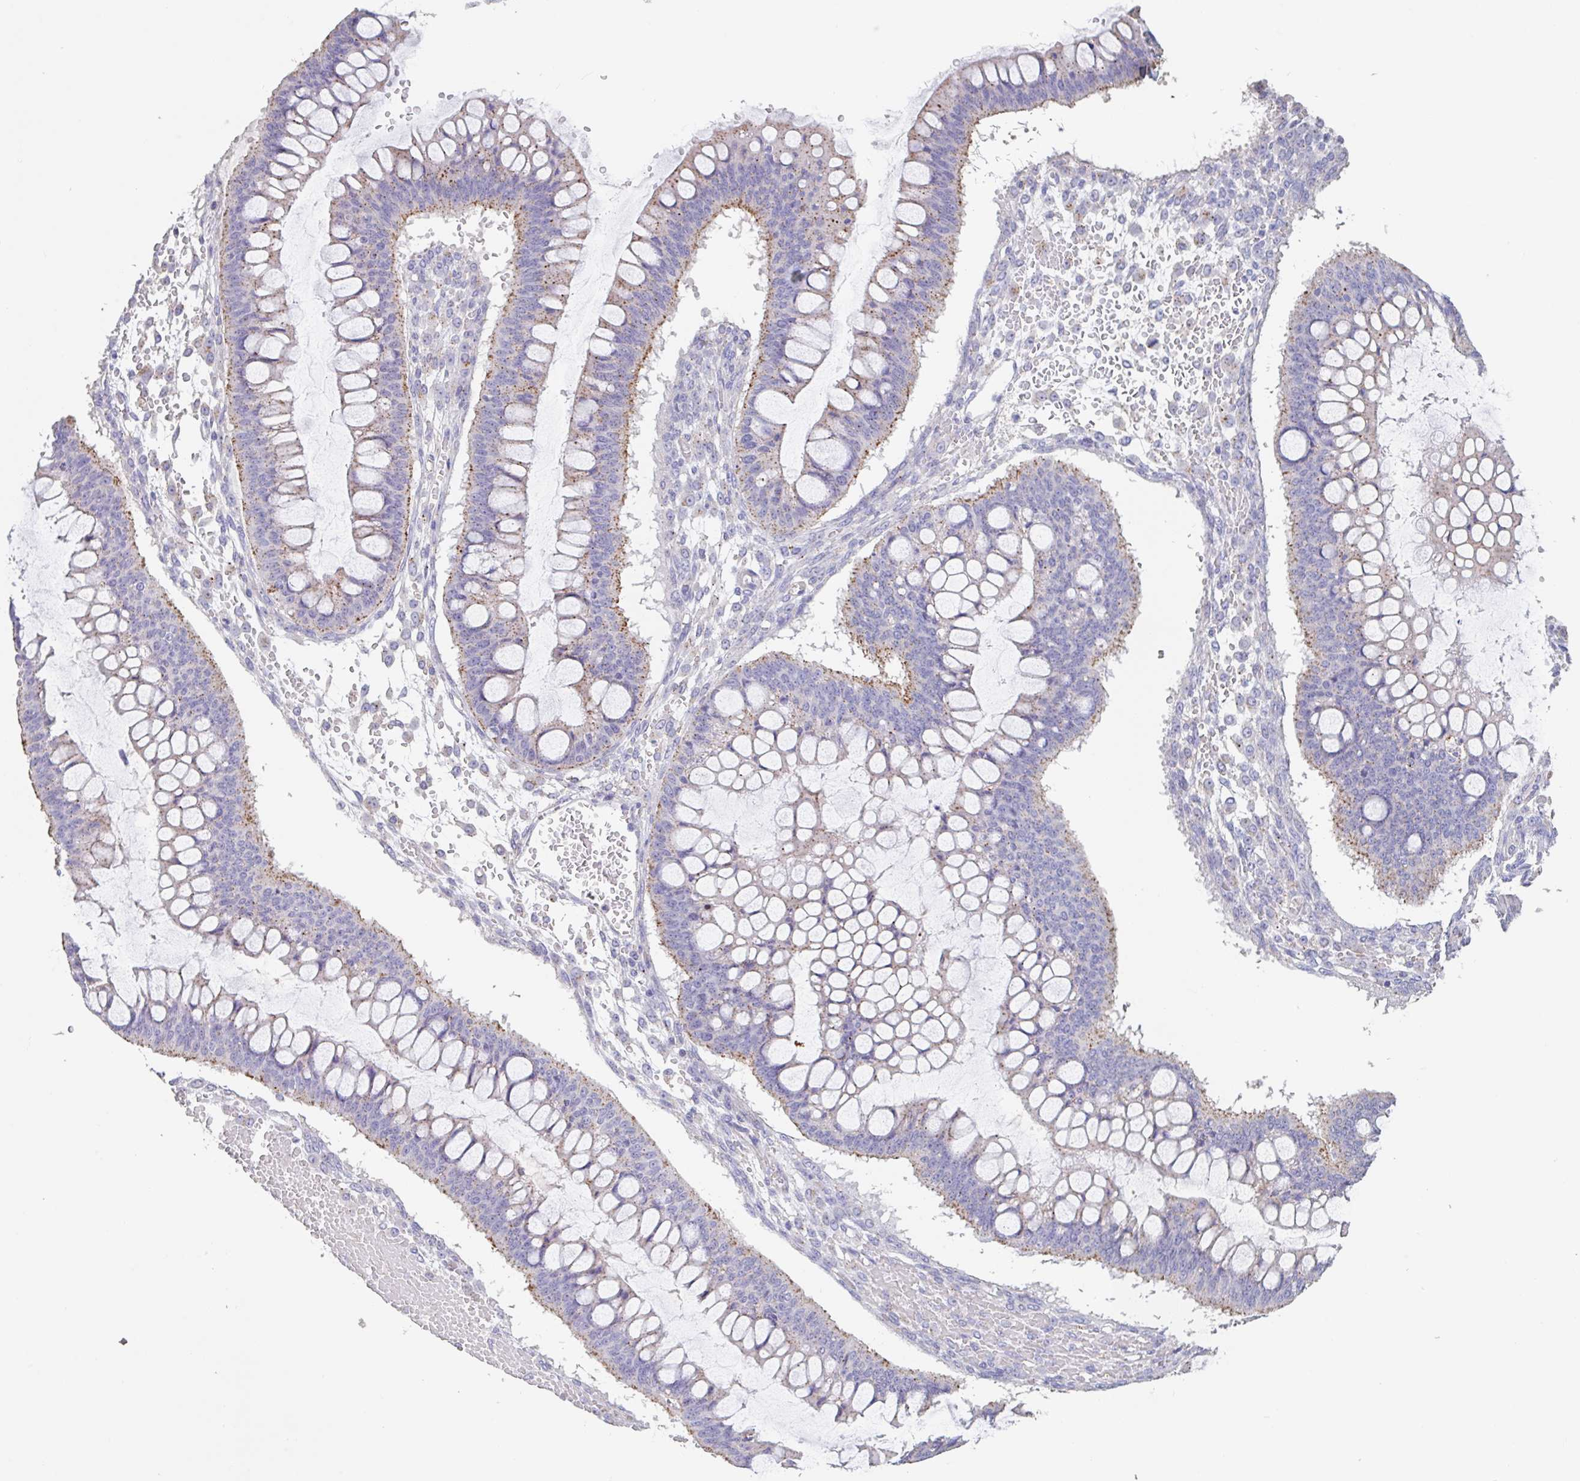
{"staining": {"intensity": "weak", "quantity": "25%-75%", "location": "cytoplasmic/membranous"}, "tissue": "ovarian cancer", "cell_type": "Tumor cells", "image_type": "cancer", "snomed": [{"axis": "morphology", "description": "Cystadenocarcinoma, mucinous, NOS"}, {"axis": "topography", "description": "Ovary"}], "caption": "Immunohistochemistry (IHC) of ovarian cancer demonstrates low levels of weak cytoplasmic/membranous staining in approximately 25%-75% of tumor cells. (brown staining indicates protein expression, while blue staining denotes nuclei).", "gene": "CHMP5", "patient": {"sex": "female", "age": 73}}